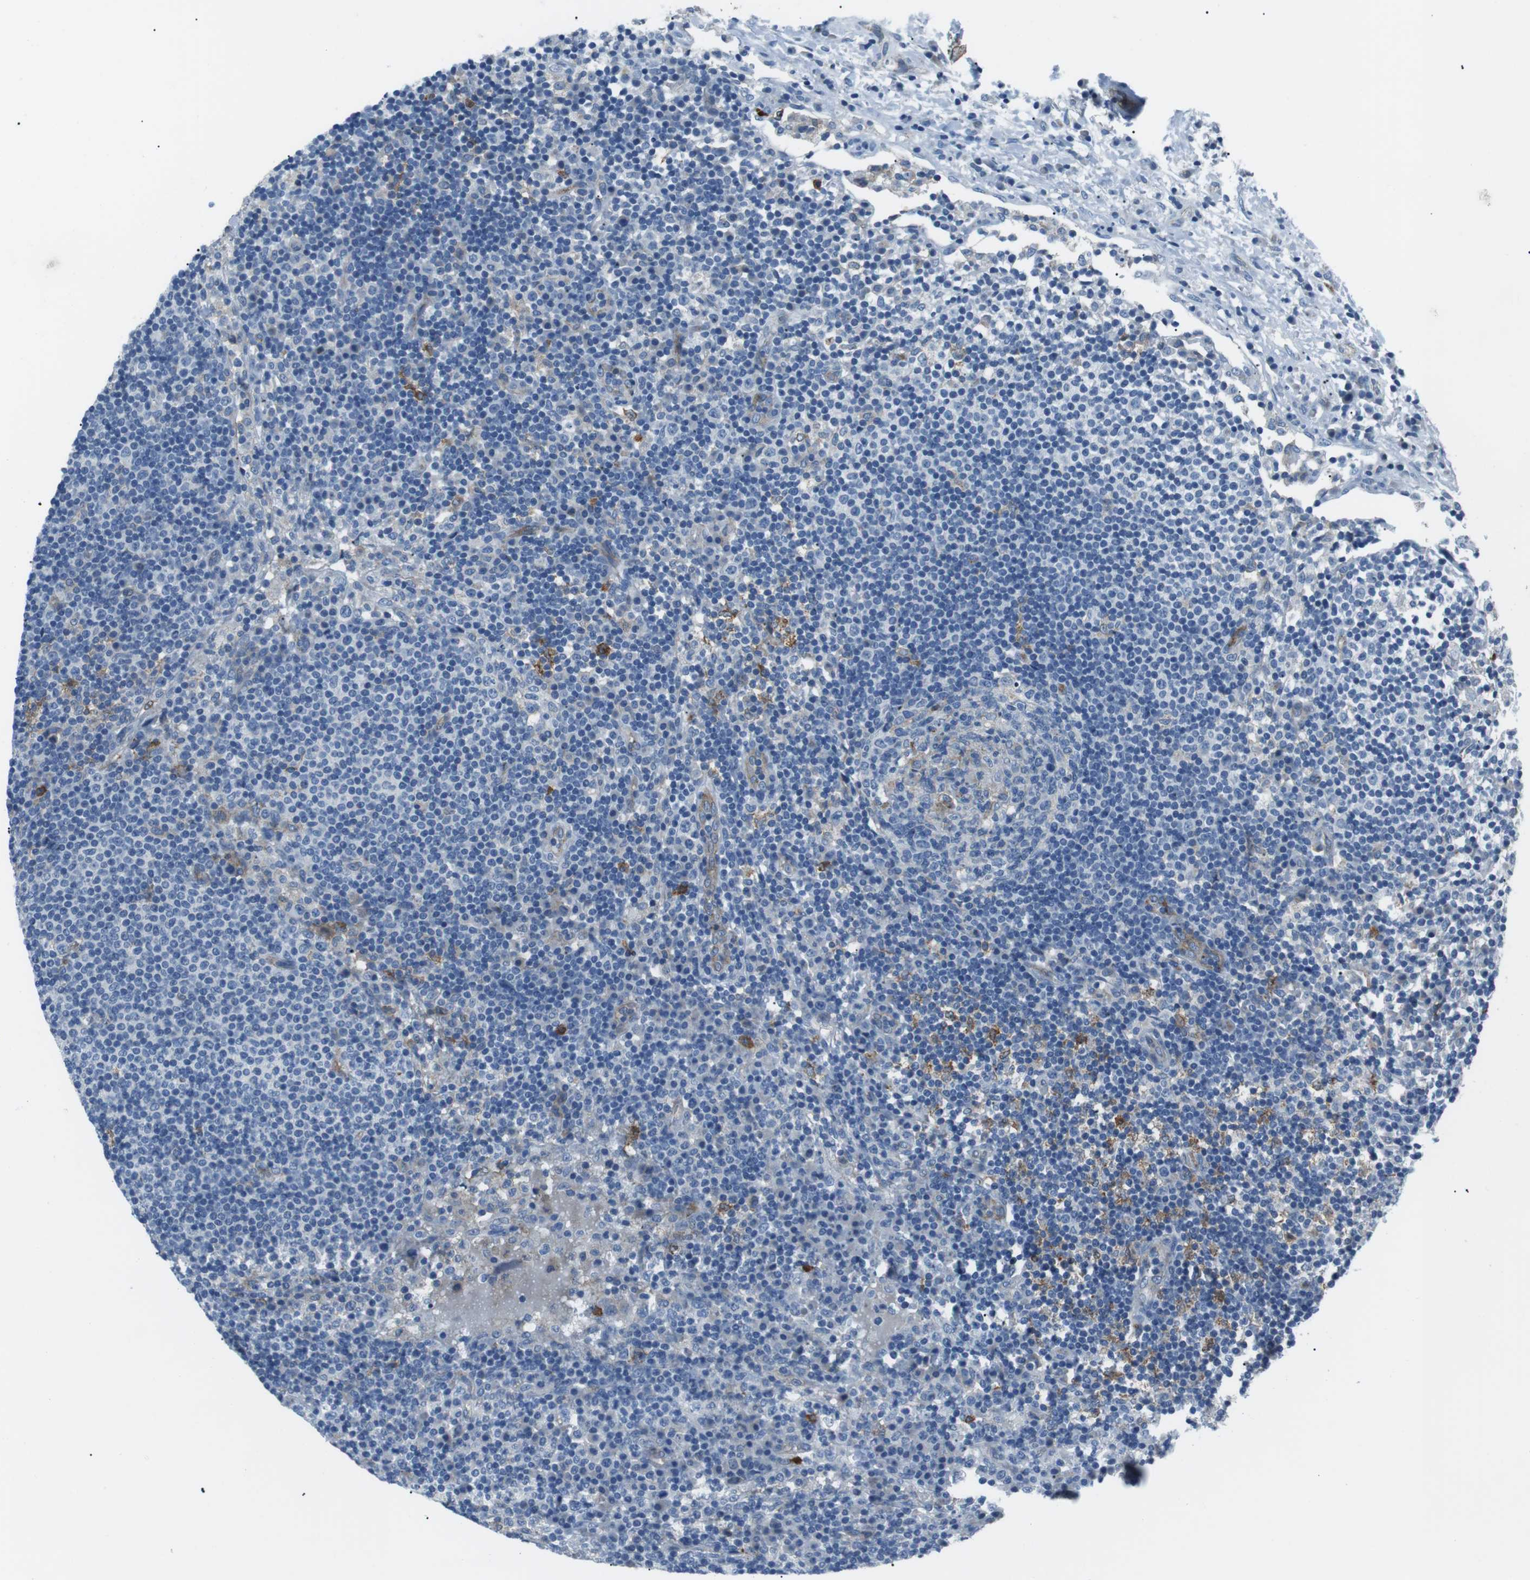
{"staining": {"intensity": "weak", "quantity": "<25%", "location": "cytoplasmic/membranous"}, "tissue": "lymph node", "cell_type": "Germinal center cells", "image_type": "normal", "snomed": [{"axis": "morphology", "description": "Normal tissue, NOS"}, {"axis": "topography", "description": "Lymph node"}], "caption": "The immunohistochemistry (IHC) photomicrograph has no significant positivity in germinal center cells of lymph node.", "gene": "CSF2RA", "patient": {"sex": "female", "age": 53}}